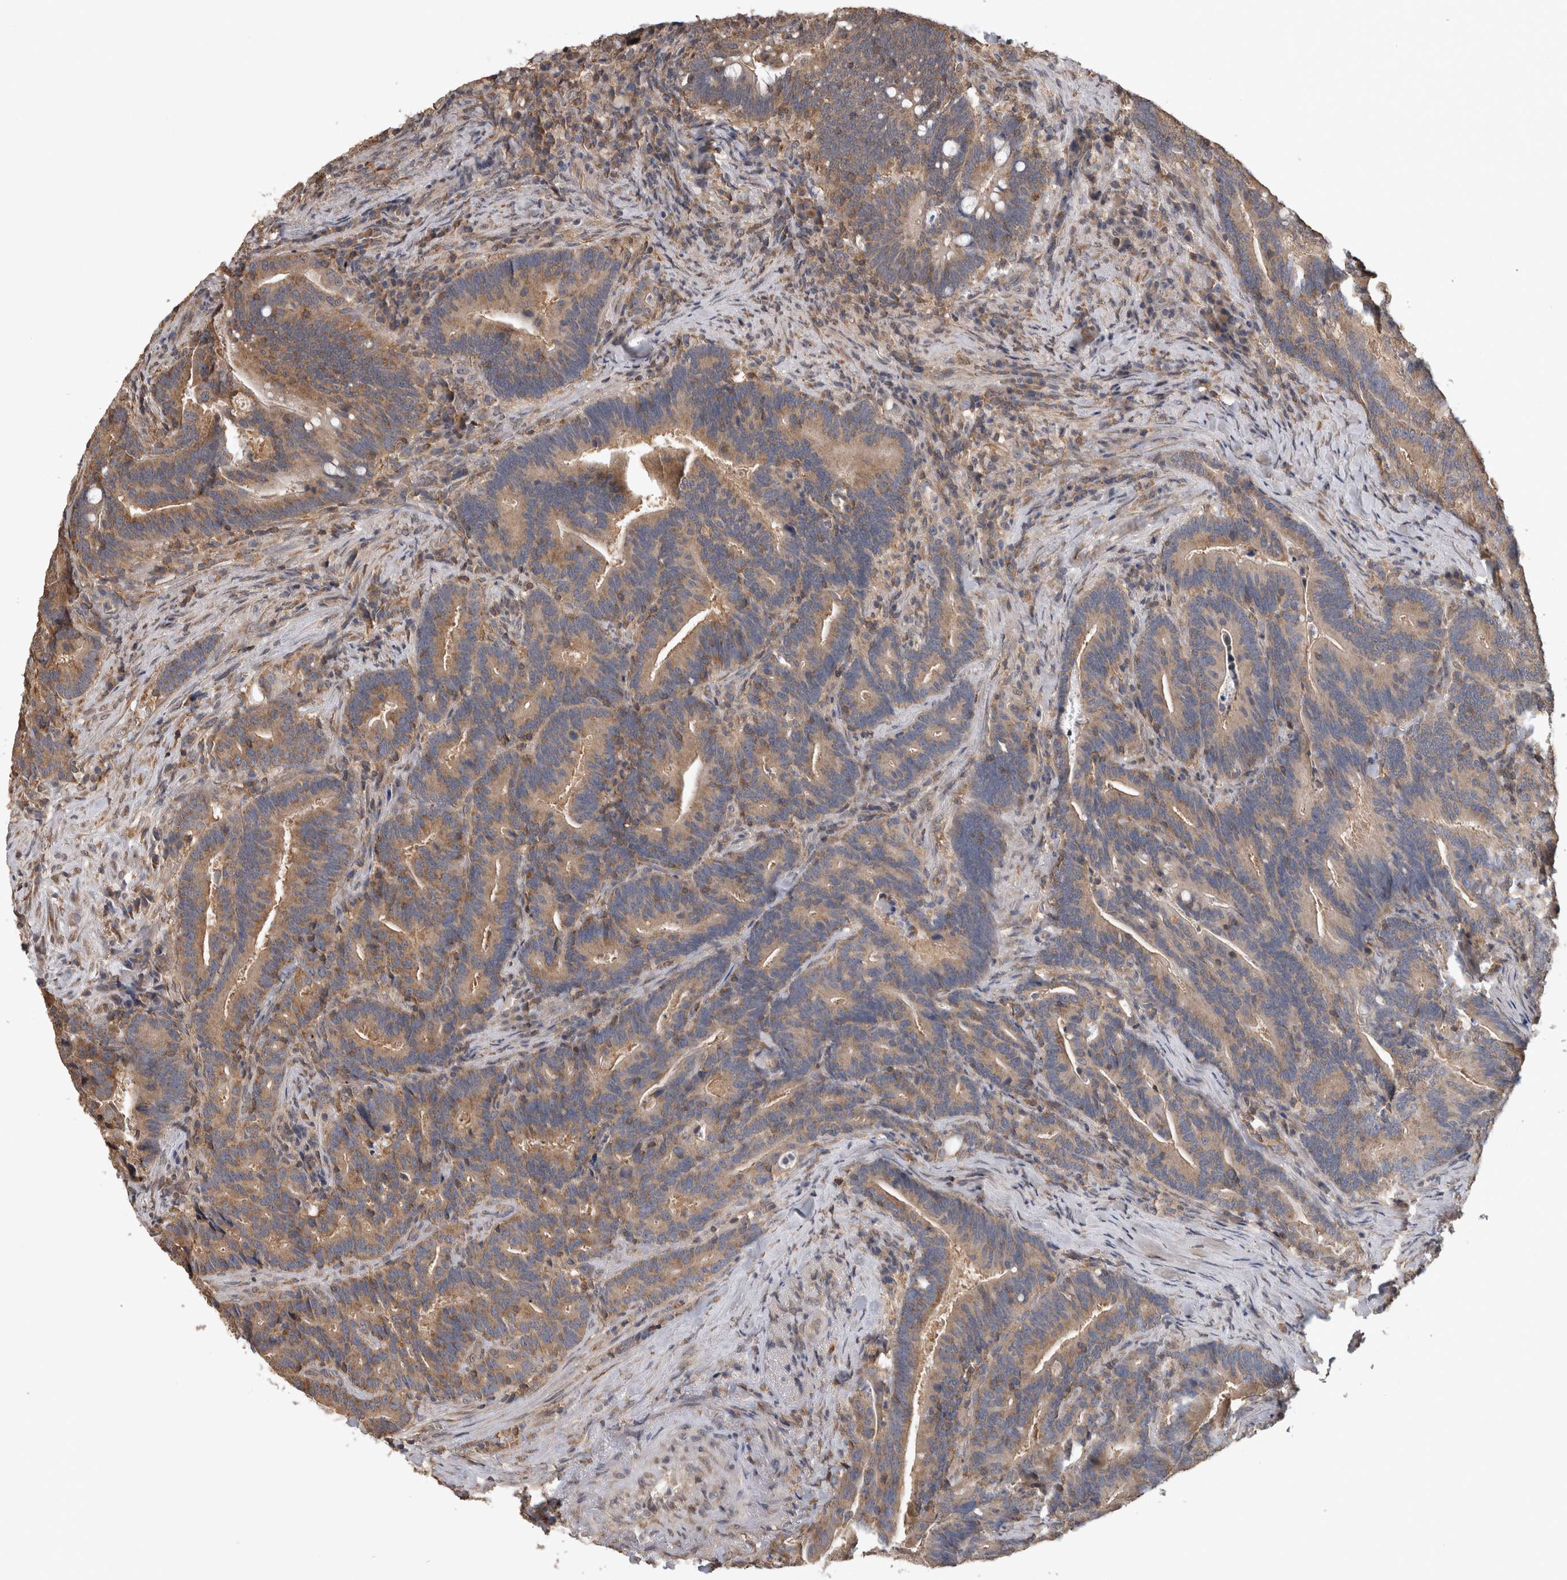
{"staining": {"intensity": "moderate", "quantity": ">75%", "location": "cytoplasmic/membranous"}, "tissue": "colorectal cancer", "cell_type": "Tumor cells", "image_type": "cancer", "snomed": [{"axis": "morphology", "description": "Adenocarcinoma, NOS"}, {"axis": "topography", "description": "Colon"}], "caption": "Moderate cytoplasmic/membranous positivity for a protein is present in about >75% of tumor cells of colorectal cancer (adenocarcinoma) using immunohistochemistry (IHC).", "gene": "ATXN2", "patient": {"sex": "female", "age": 66}}